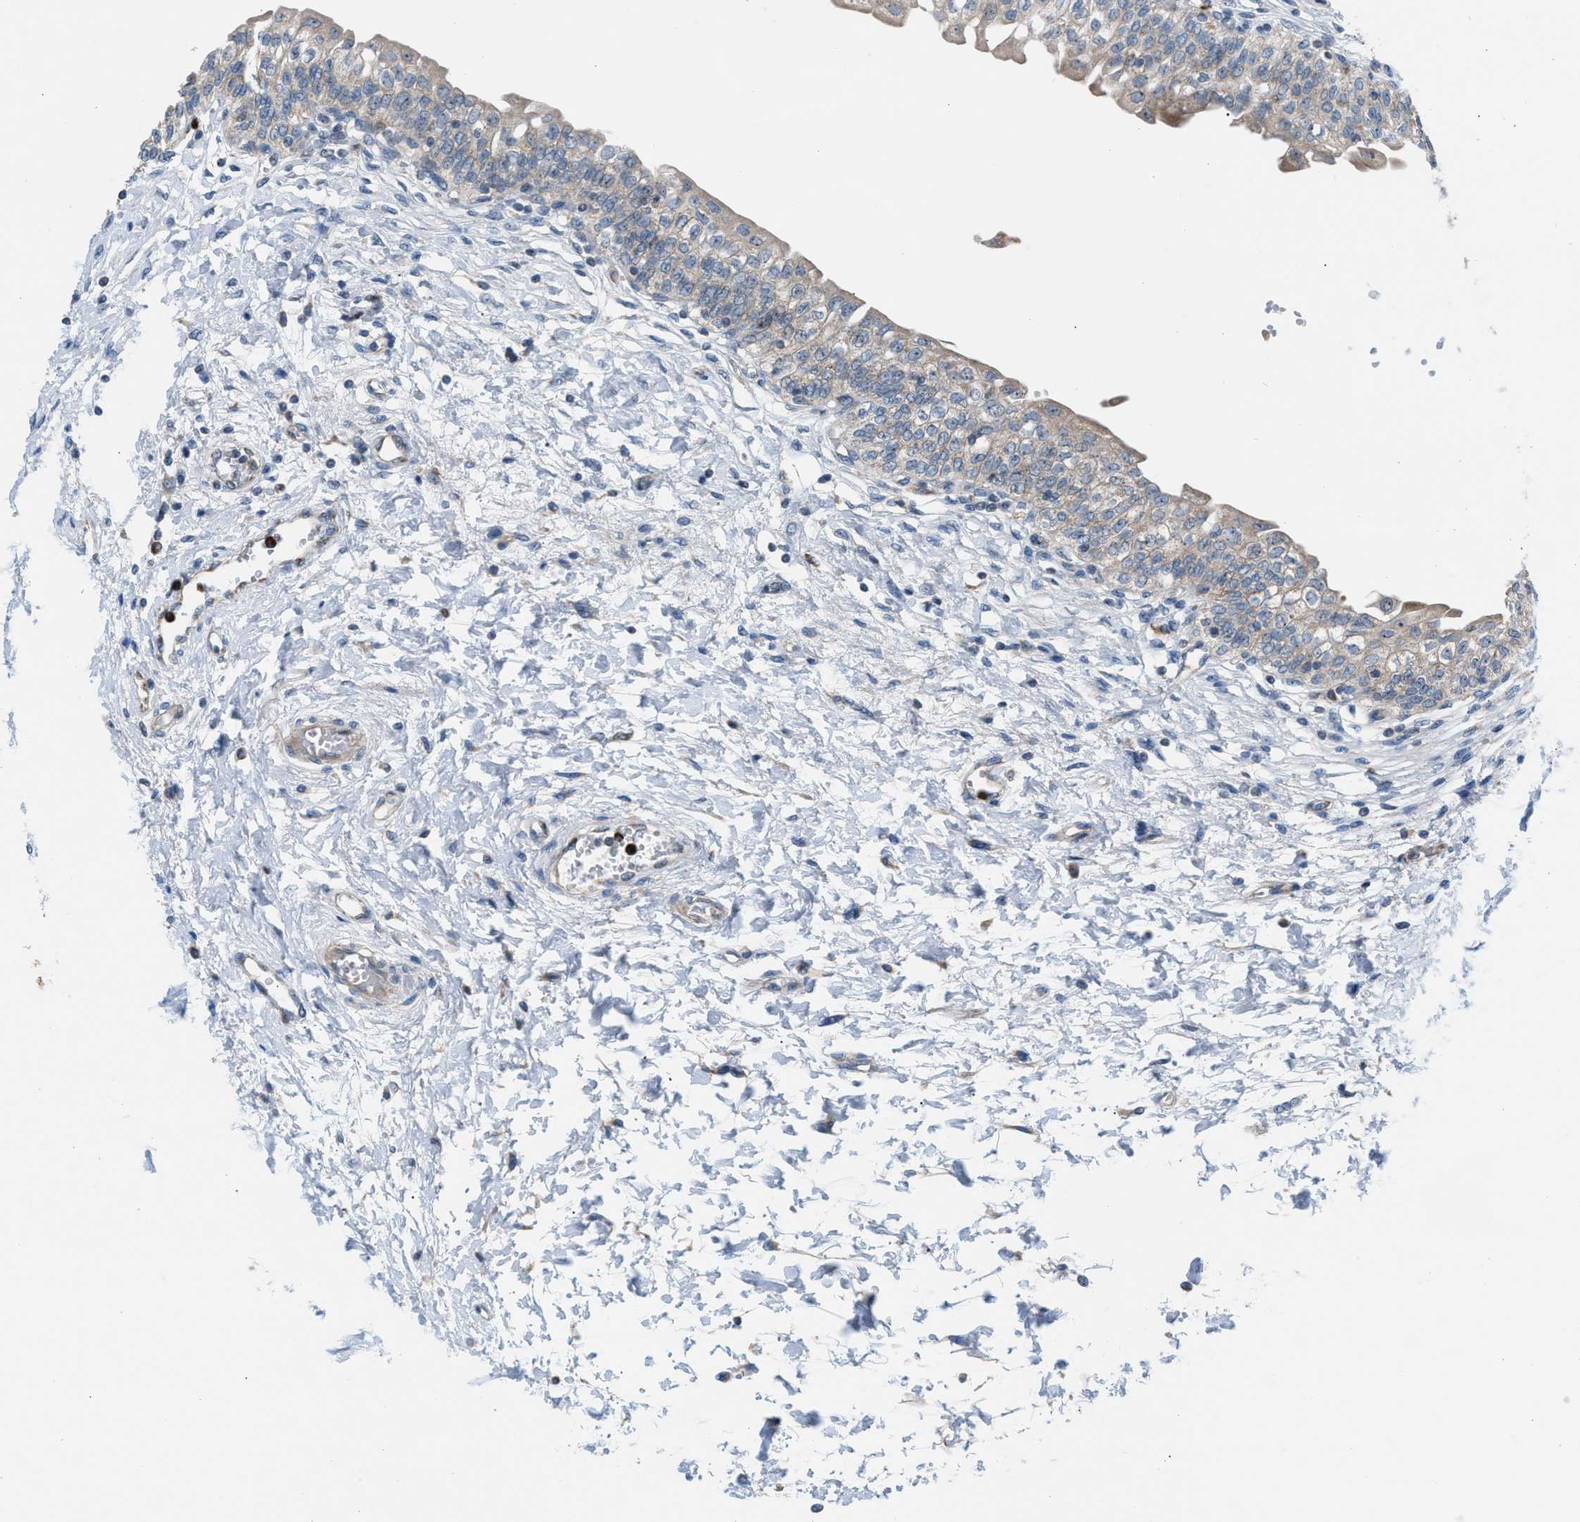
{"staining": {"intensity": "moderate", "quantity": "25%-75%", "location": "cytoplasmic/membranous,nuclear"}, "tissue": "urinary bladder", "cell_type": "Urothelial cells", "image_type": "normal", "snomed": [{"axis": "morphology", "description": "Normal tissue, NOS"}, {"axis": "topography", "description": "Urinary bladder"}], "caption": "Protein staining exhibits moderate cytoplasmic/membranous,nuclear staining in about 25%-75% of urothelial cells in benign urinary bladder.", "gene": "TPH1", "patient": {"sex": "male", "age": 55}}